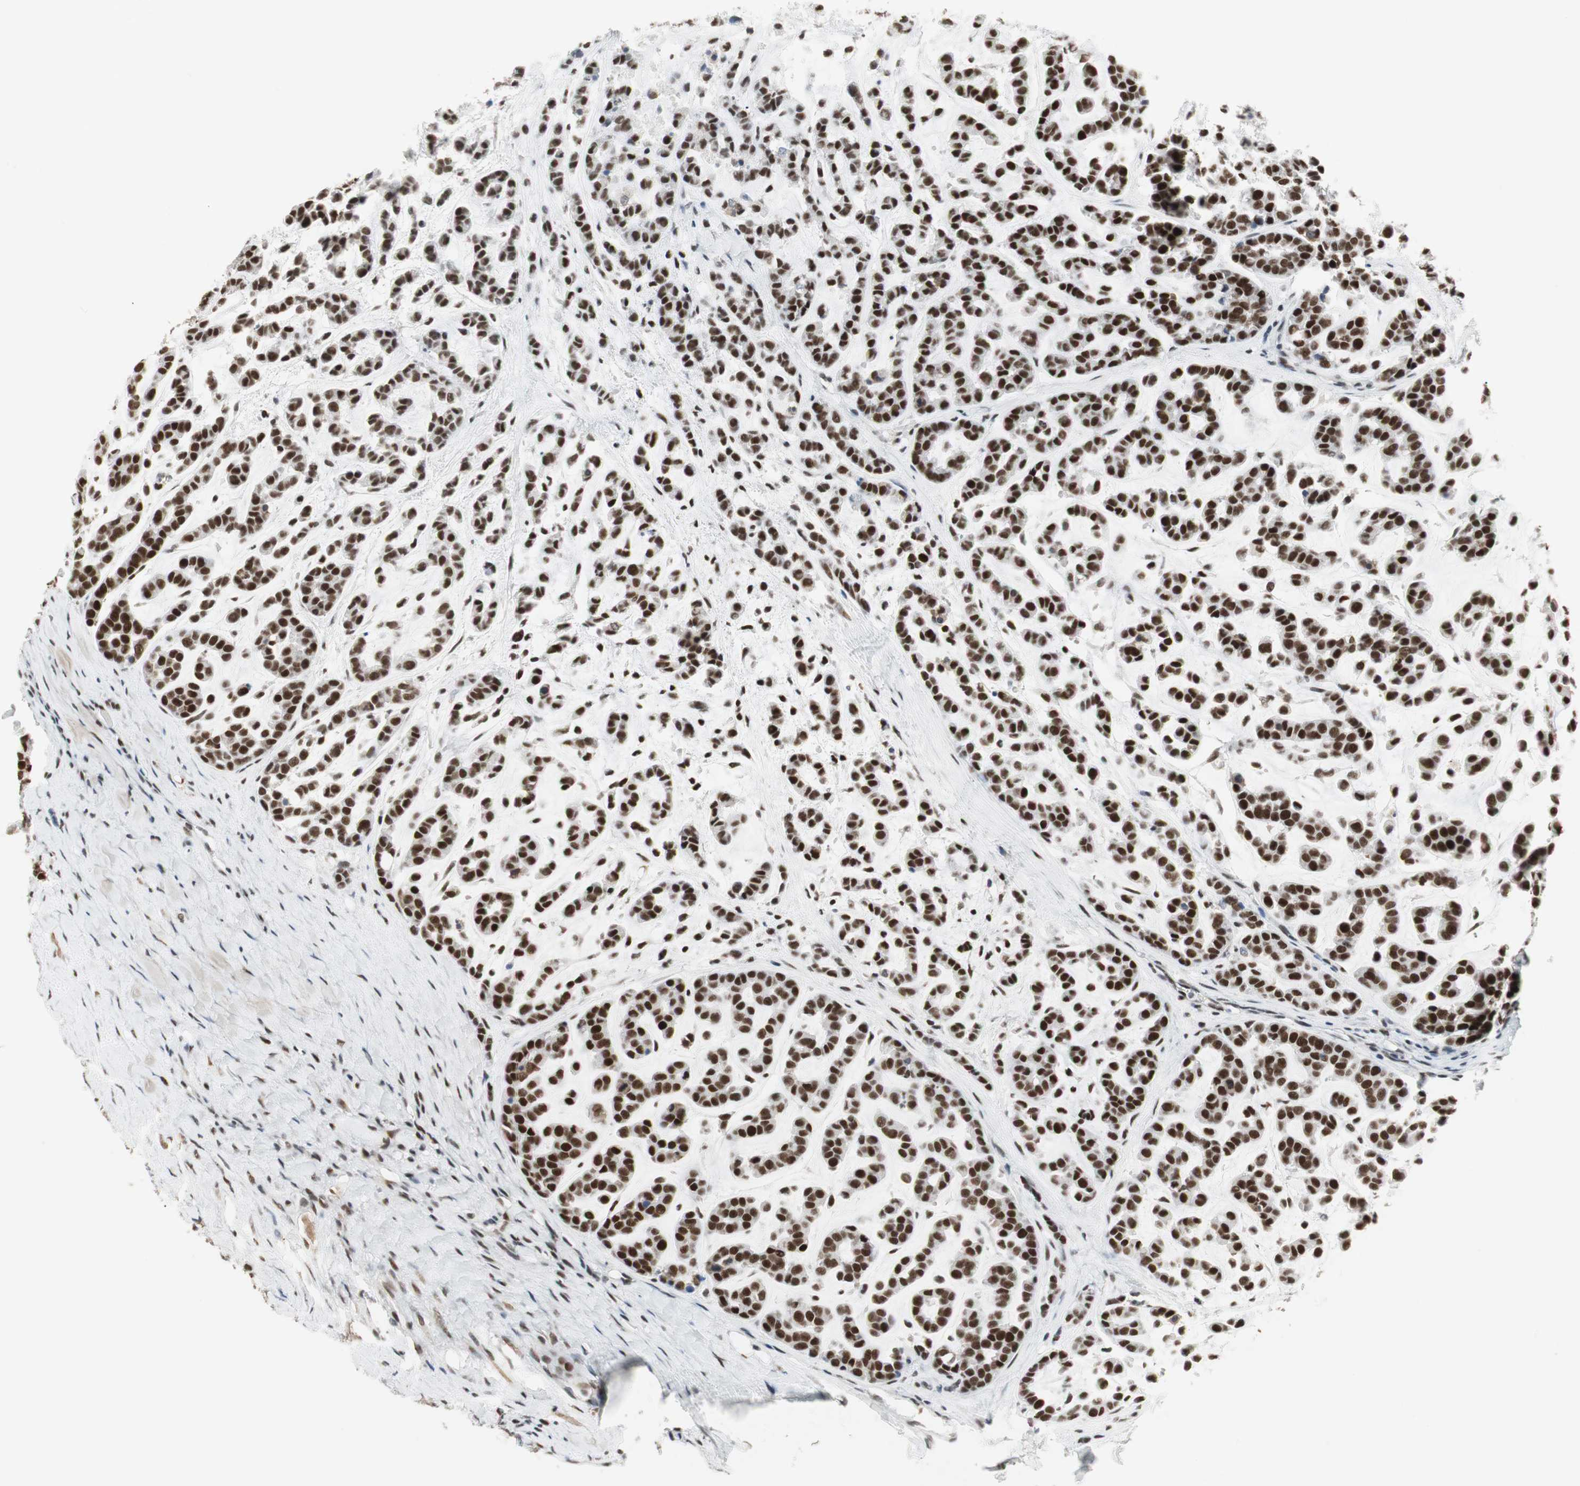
{"staining": {"intensity": "strong", "quantity": ">75%", "location": "nuclear"}, "tissue": "head and neck cancer", "cell_type": "Tumor cells", "image_type": "cancer", "snomed": [{"axis": "morphology", "description": "Adenocarcinoma, NOS"}, {"axis": "morphology", "description": "Adenoma, NOS"}, {"axis": "topography", "description": "Head-Neck"}], "caption": "A high amount of strong nuclear expression is present in approximately >75% of tumor cells in adenocarcinoma (head and neck) tissue.", "gene": "RTF1", "patient": {"sex": "female", "age": 55}}